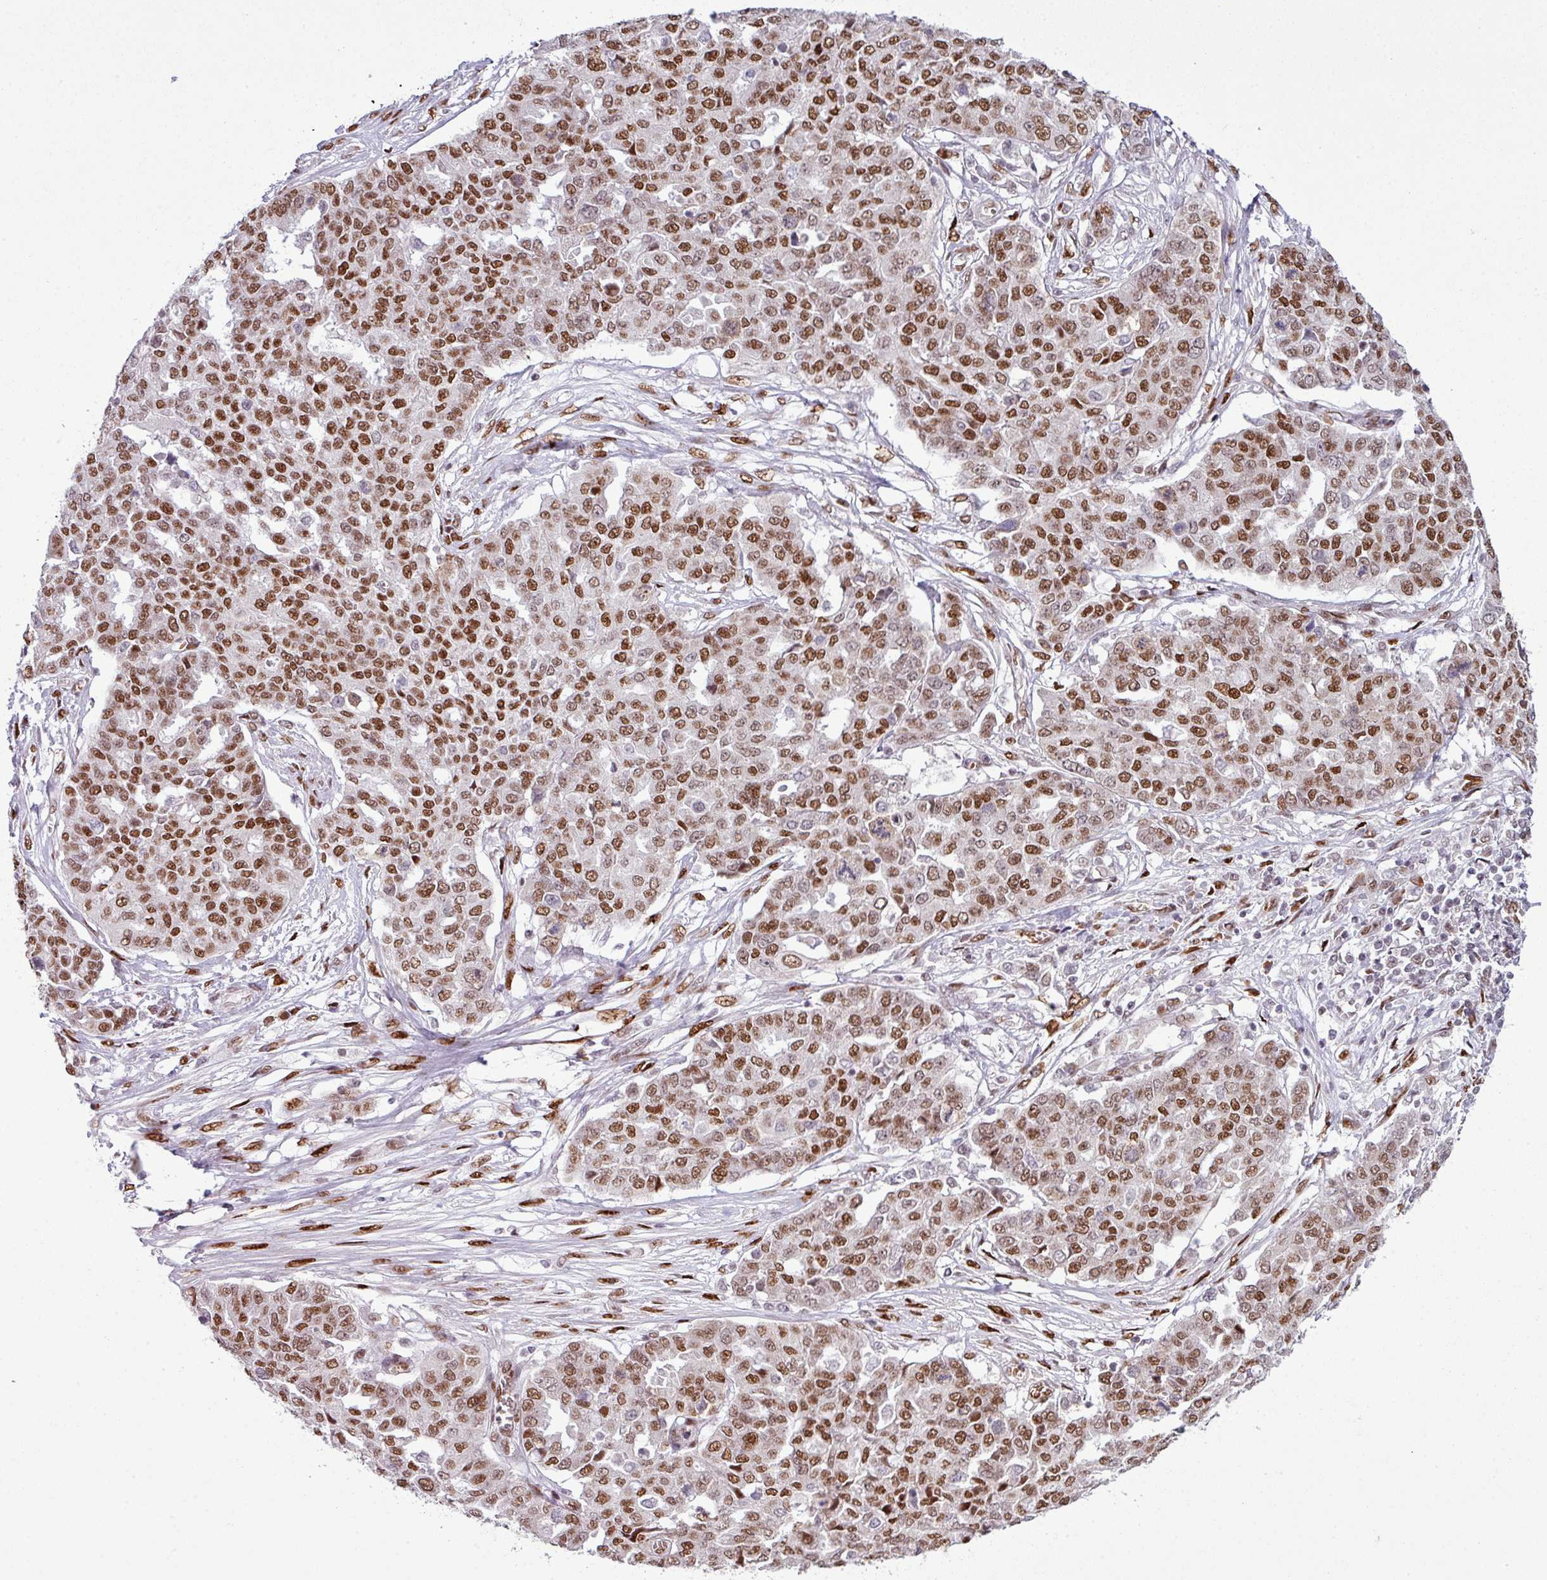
{"staining": {"intensity": "moderate", "quantity": ">75%", "location": "nuclear"}, "tissue": "ovarian cancer", "cell_type": "Tumor cells", "image_type": "cancer", "snomed": [{"axis": "morphology", "description": "Cystadenocarcinoma, serous, NOS"}, {"axis": "topography", "description": "Soft tissue"}, {"axis": "topography", "description": "Ovary"}], "caption": "Immunohistochemical staining of ovarian serous cystadenocarcinoma exhibits medium levels of moderate nuclear protein positivity in about >75% of tumor cells.", "gene": "PRDM5", "patient": {"sex": "female", "age": 57}}